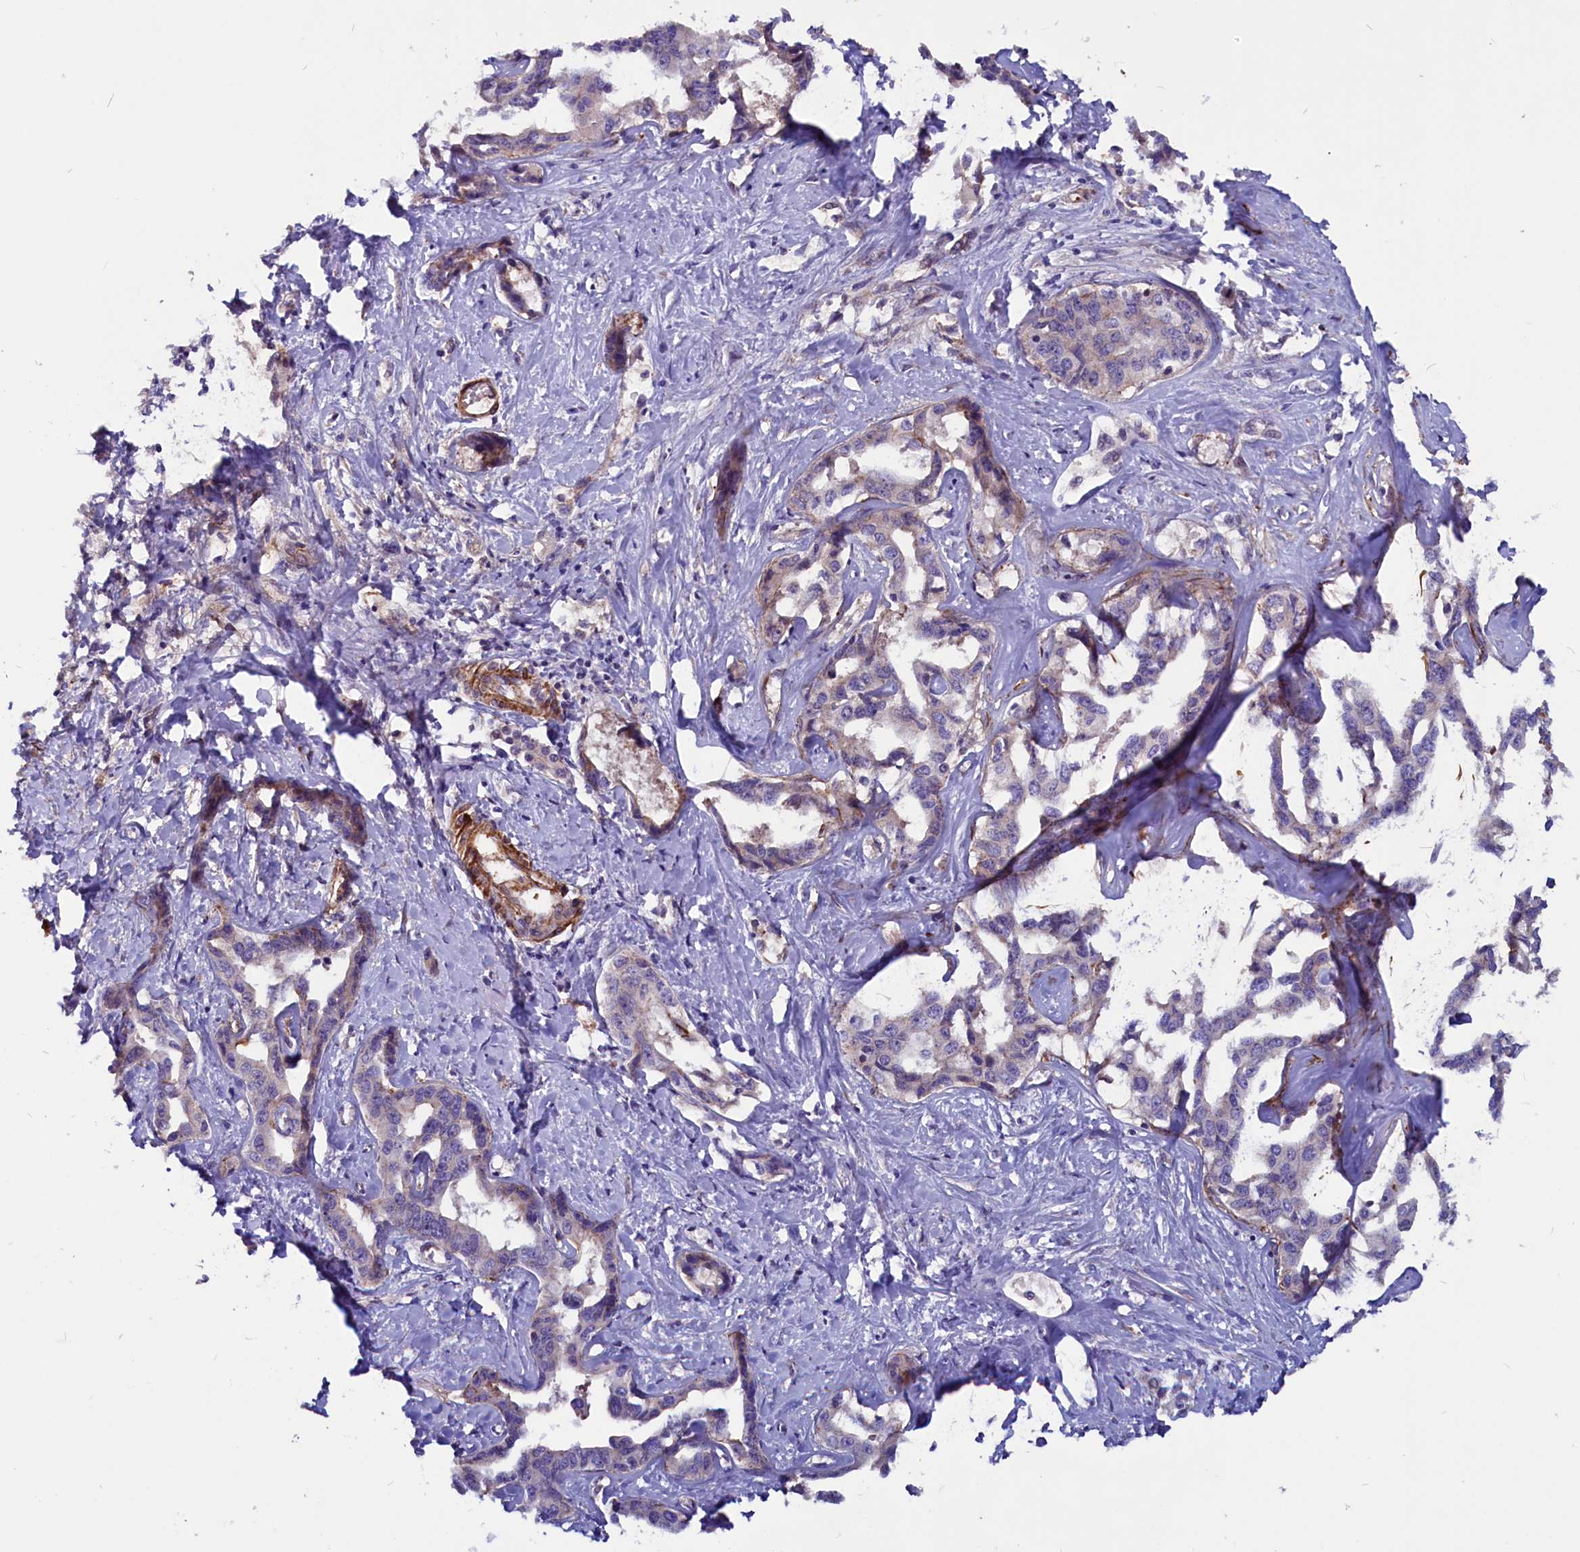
{"staining": {"intensity": "weak", "quantity": "<25%", "location": "cytoplasmic/membranous"}, "tissue": "liver cancer", "cell_type": "Tumor cells", "image_type": "cancer", "snomed": [{"axis": "morphology", "description": "Cholangiocarcinoma"}, {"axis": "topography", "description": "Liver"}], "caption": "High magnification brightfield microscopy of liver cancer (cholangiocarcinoma) stained with DAB (brown) and counterstained with hematoxylin (blue): tumor cells show no significant expression.", "gene": "ZNF749", "patient": {"sex": "male", "age": 59}}